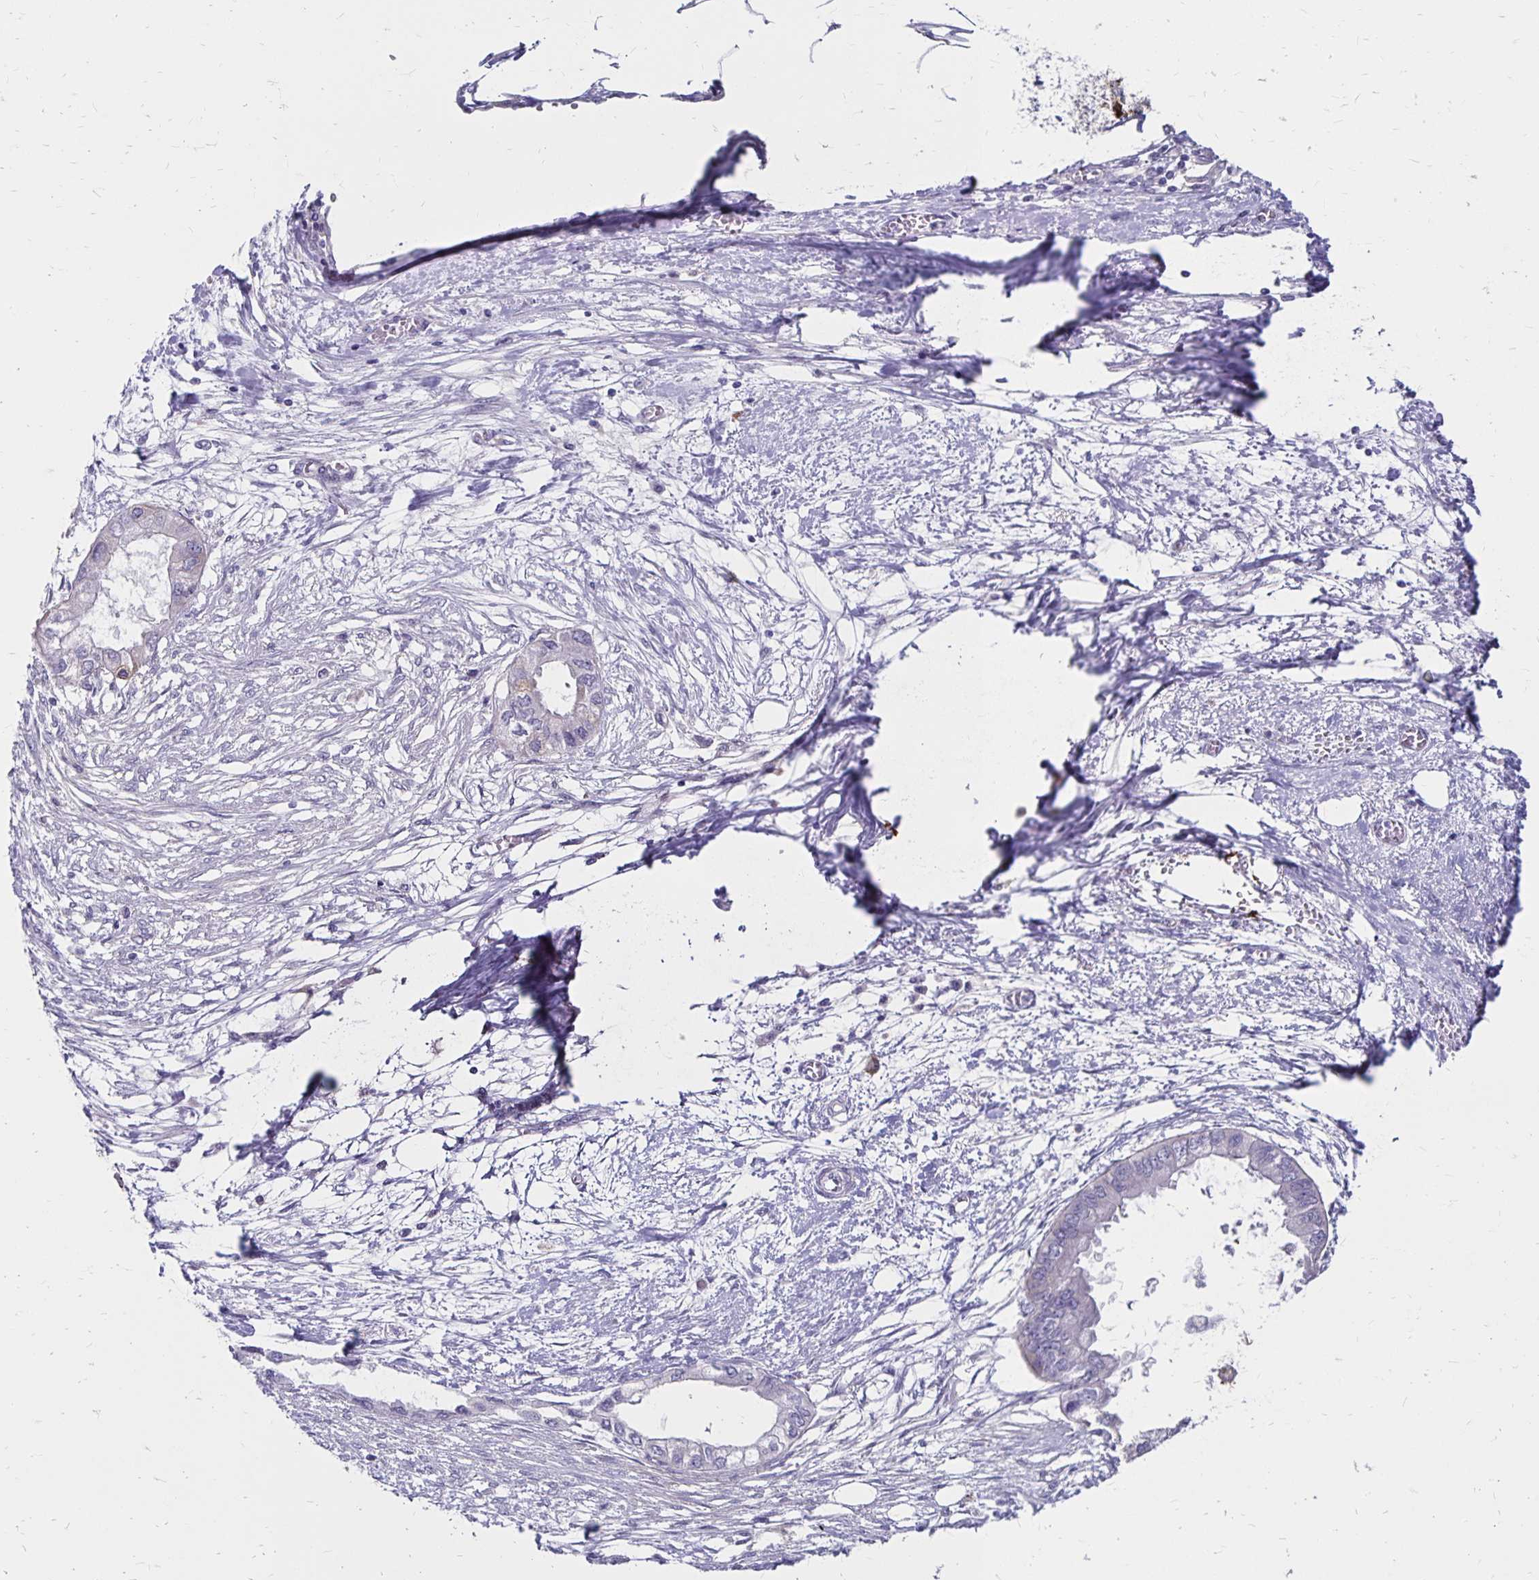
{"staining": {"intensity": "weak", "quantity": "<25%", "location": "cytoplasmic/membranous"}, "tissue": "endometrial cancer", "cell_type": "Tumor cells", "image_type": "cancer", "snomed": [{"axis": "morphology", "description": "Adenocarcinoma, NOS"}, {"axis": "morphology", "description": "Adenocarcinoma, metastatic, NOS"}, {"axis": "topography", "description": "Adipose tissue"}, {"axis": "topography", "description": "Endometrium"}], "caption": "Endometrial cancer (adenocarcinoma) stained for a protein using immunohistochemistry exhibits no staining tumor cells.", "gene": "TNS3", "patient": {"sex": "female", "age": 67}}